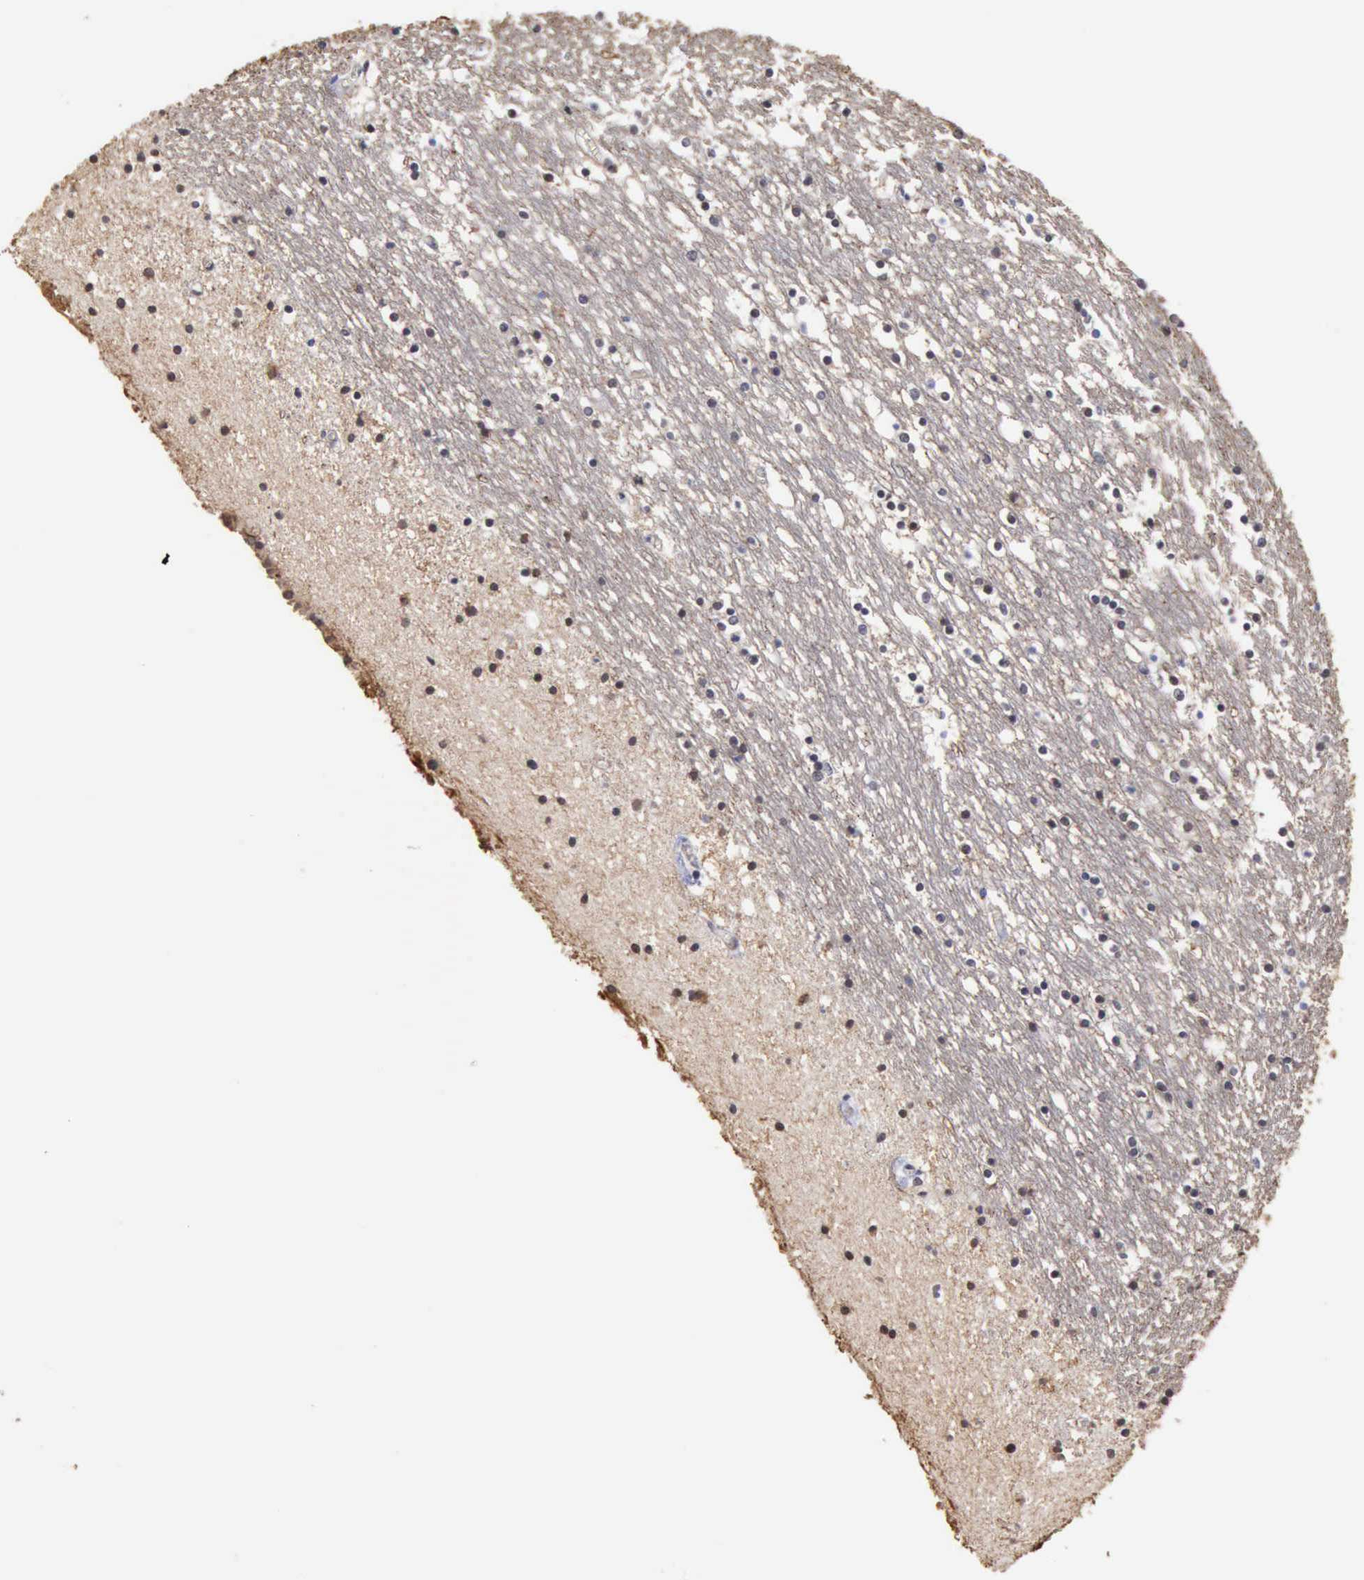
{"staining": {"intensity": "negative", "quantity": "none", "location": "none"}, "tissue": "caudate", "cell_type": "Glial cells", "image_type": "normal", "snomed": [{"axis": "morphology", "description": "Normal tissue, NOS"}, {"axis": "topography", "description": "Lateral ventricle wall"}], "caption": "Glial cells are negative for protein expression in benign human caudate. (Immunohistochemistry, brightfield microscopy, high magnification).", "gene": "GPR101", "patient": {"sex": "male", "age": 45}}